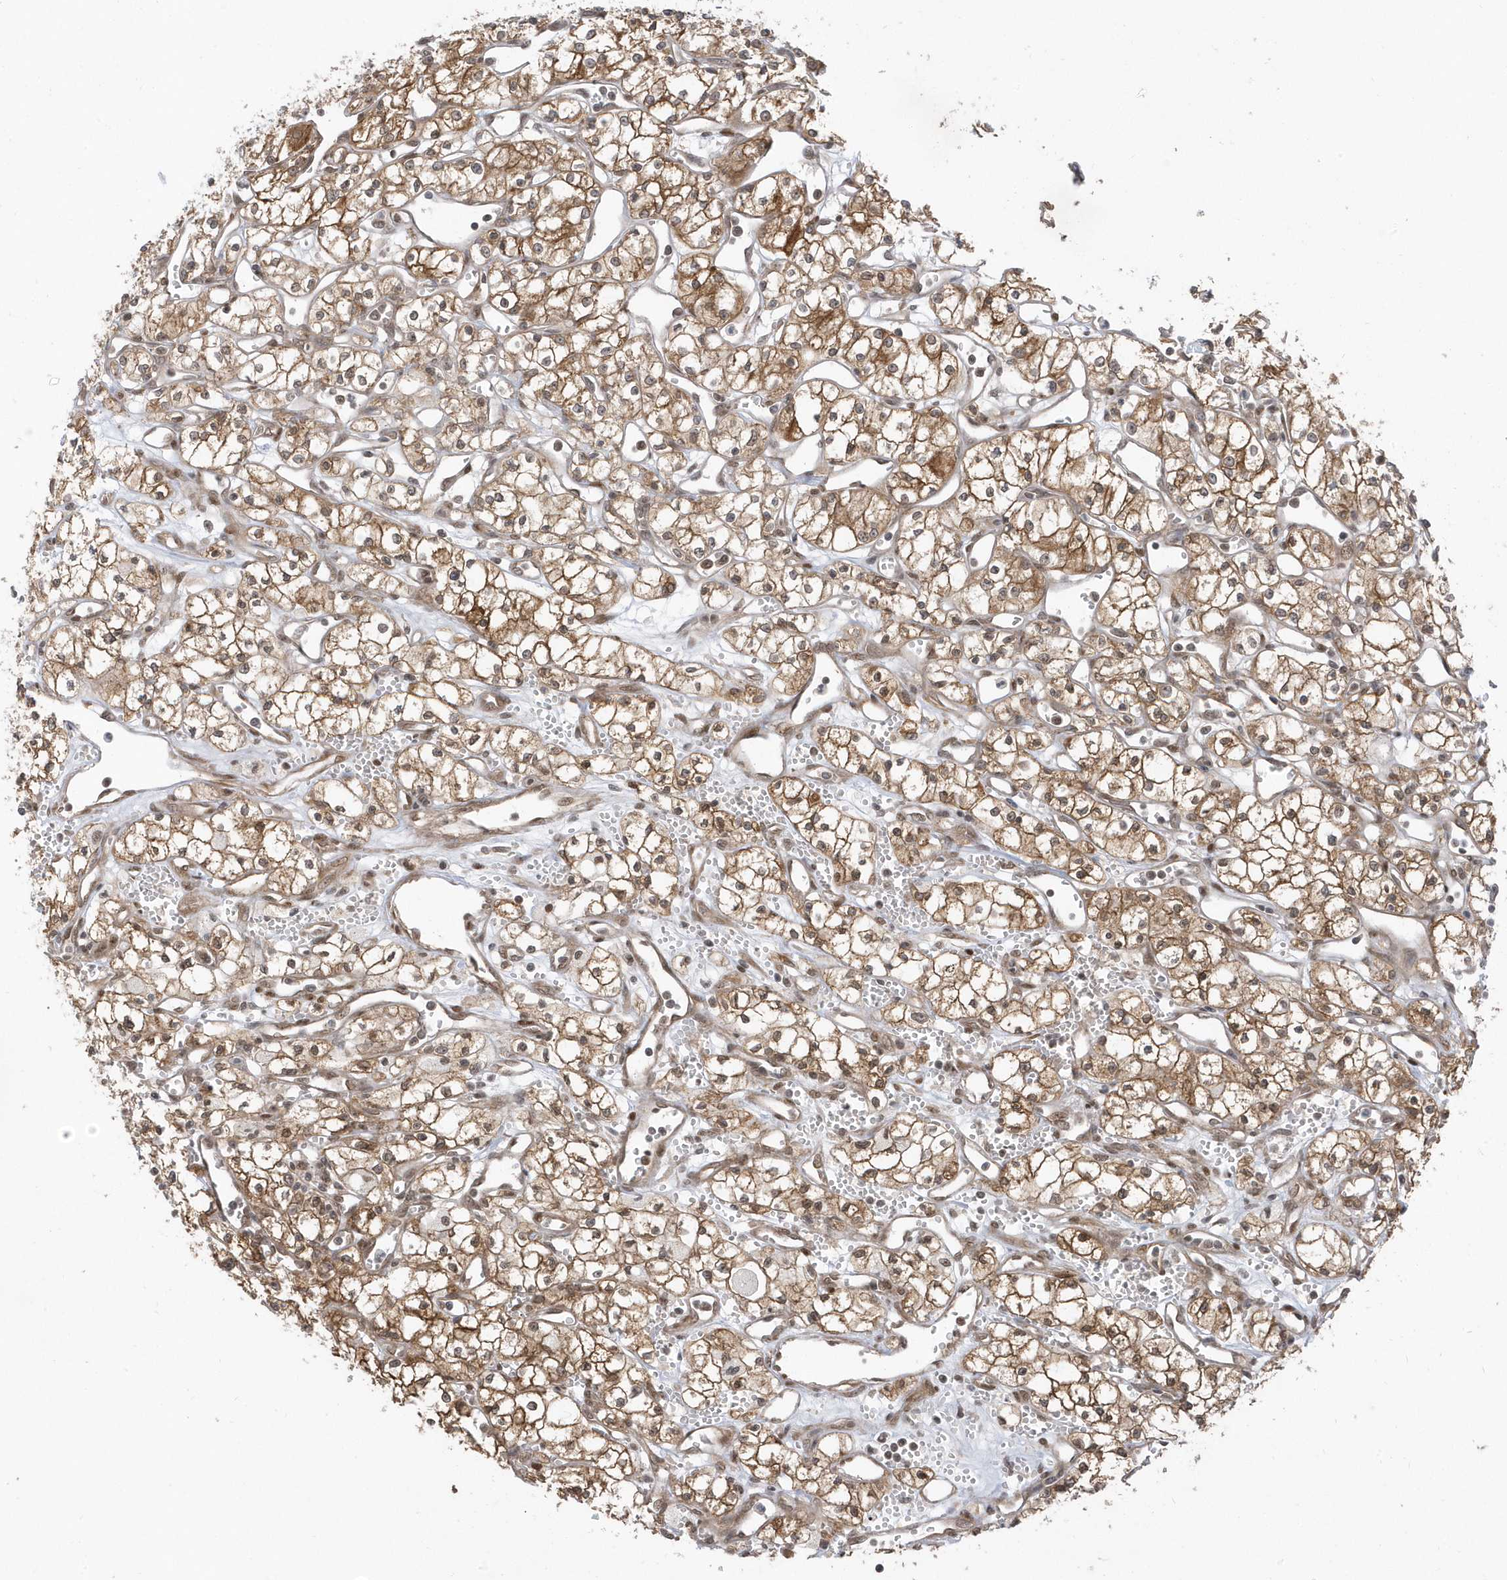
{"staining": {"intensity": "moderate", "quantity": ">75%", "location": "cytoplasmic/membranous,nuclear"}, "tissue": "renal cancer", "cell_type": "Tumor cells", "image_type": "cancer", "snomed": [{"axis": "morphology", "description": "Adenocarcinoma, NOS"}, {"axis": "topography", "description": "Kidney"}], "caption": "Immunohistochemistry image of human adenocarcinoma (renal) stained for a protein (brown), which exhibits medium levels of moderate cytoplasmic/membranous and nuclear expression in approximately >75% of tumor cells.", "gene": "USP53", "patient": {"sex": "male", "age": 59}}